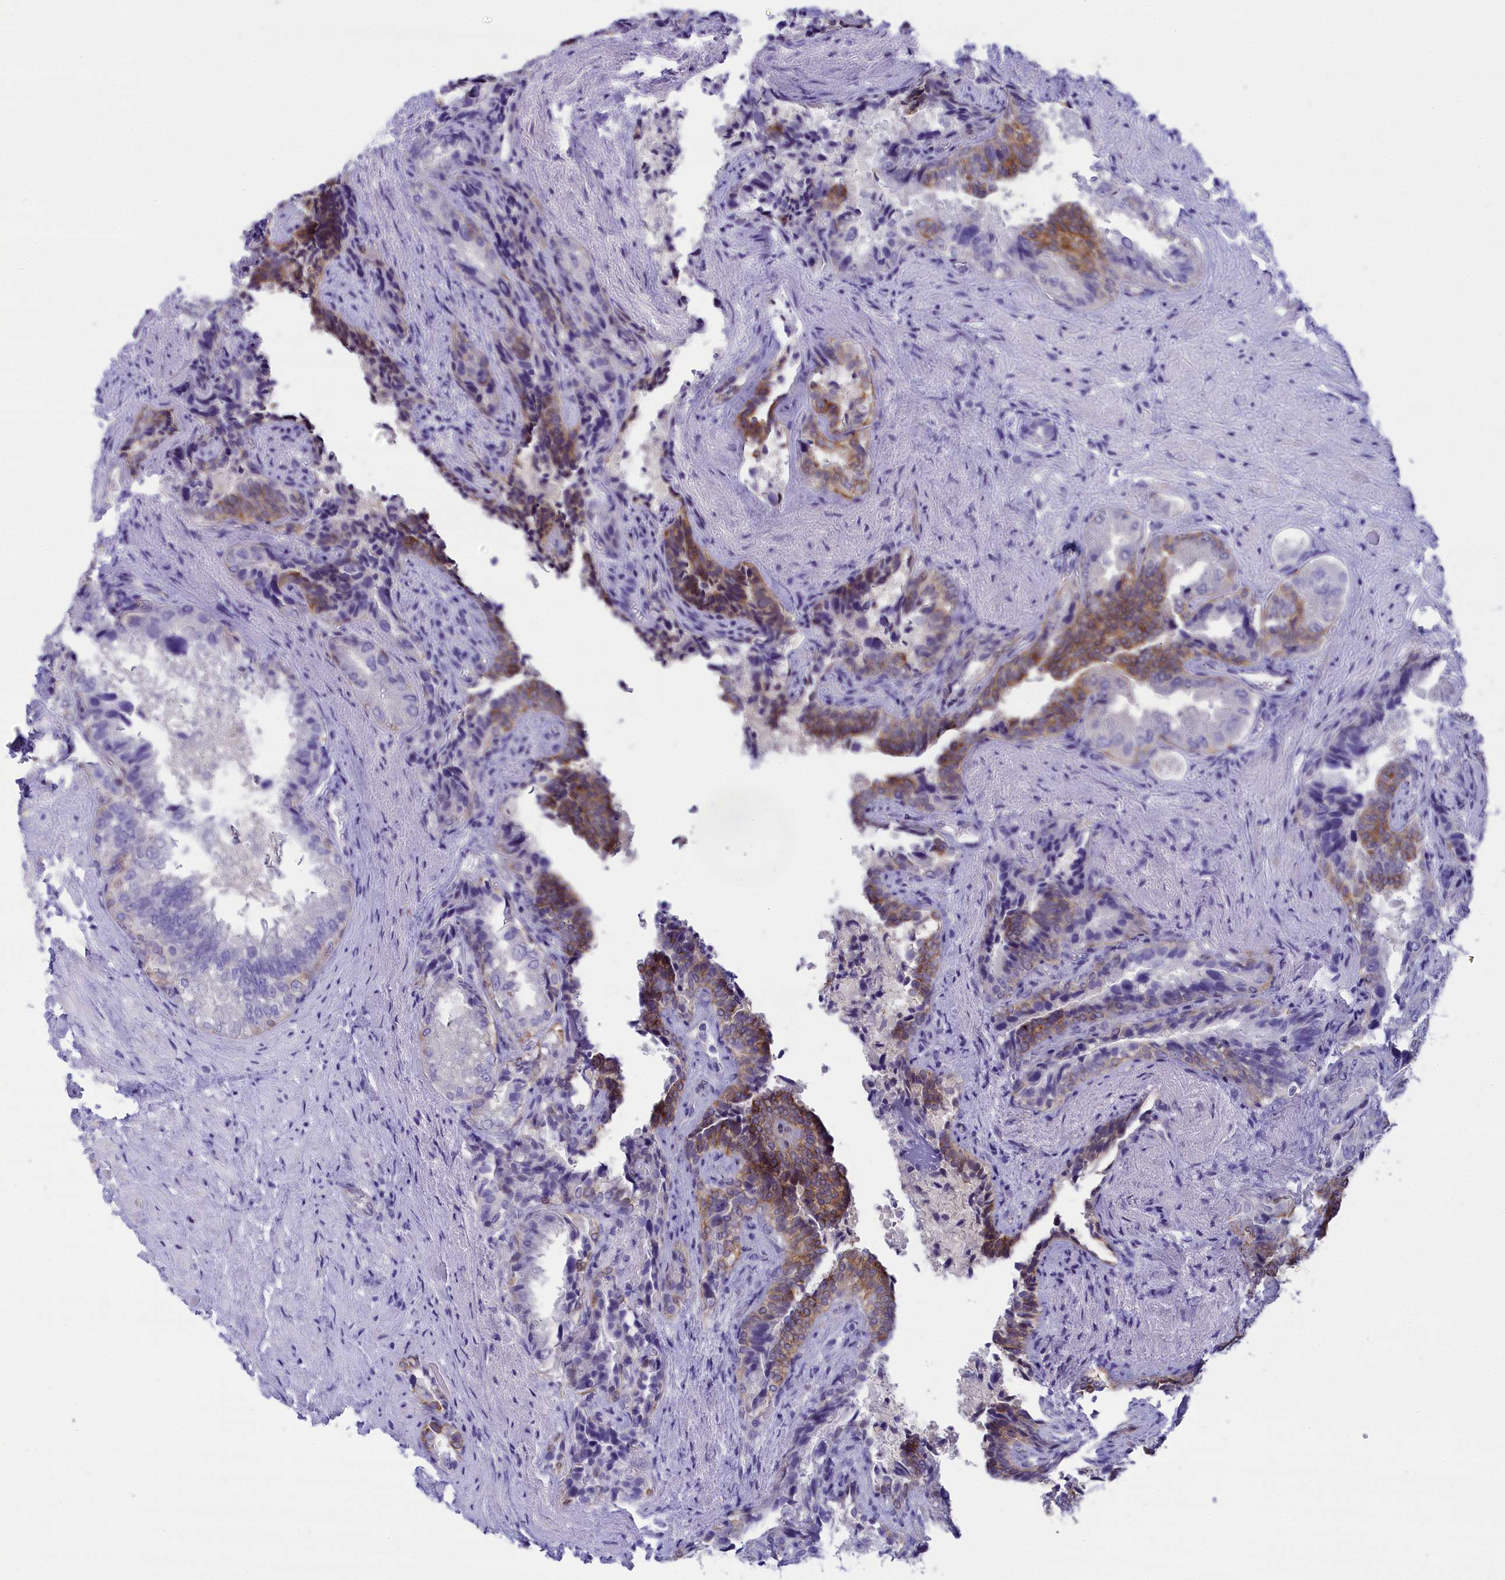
{"staining": {"intensity": "moderate", "quantity": "25%-75%", "location": "cytoplasmic/membranous"}, "tissue": "seminal vesicle", "cell_type": "Glandular cells", "image_type": "normal", "snomed": [{"axis": "morphology", "description": "Normal tissue, NOS"}, {"axis": "topography", "description": "Seminal veicle"}, {"axis": "topography", "description": "Peripheral nerve tissue"}], "caption": "Immunohistochemical staining of unremarkable human seminal vesicle demonstrates medium levels of moderate cytoplasmic/membranous staining in approximately 25%-75% of glandular cells. The staining was performed using DAB to visualize the protein expression in brown, while the nuclei were stained in blue with hematoxylin (Magnification: 20x).", "gene": "TACSTD2", "patient": {"sex": "male", "age": 63}}